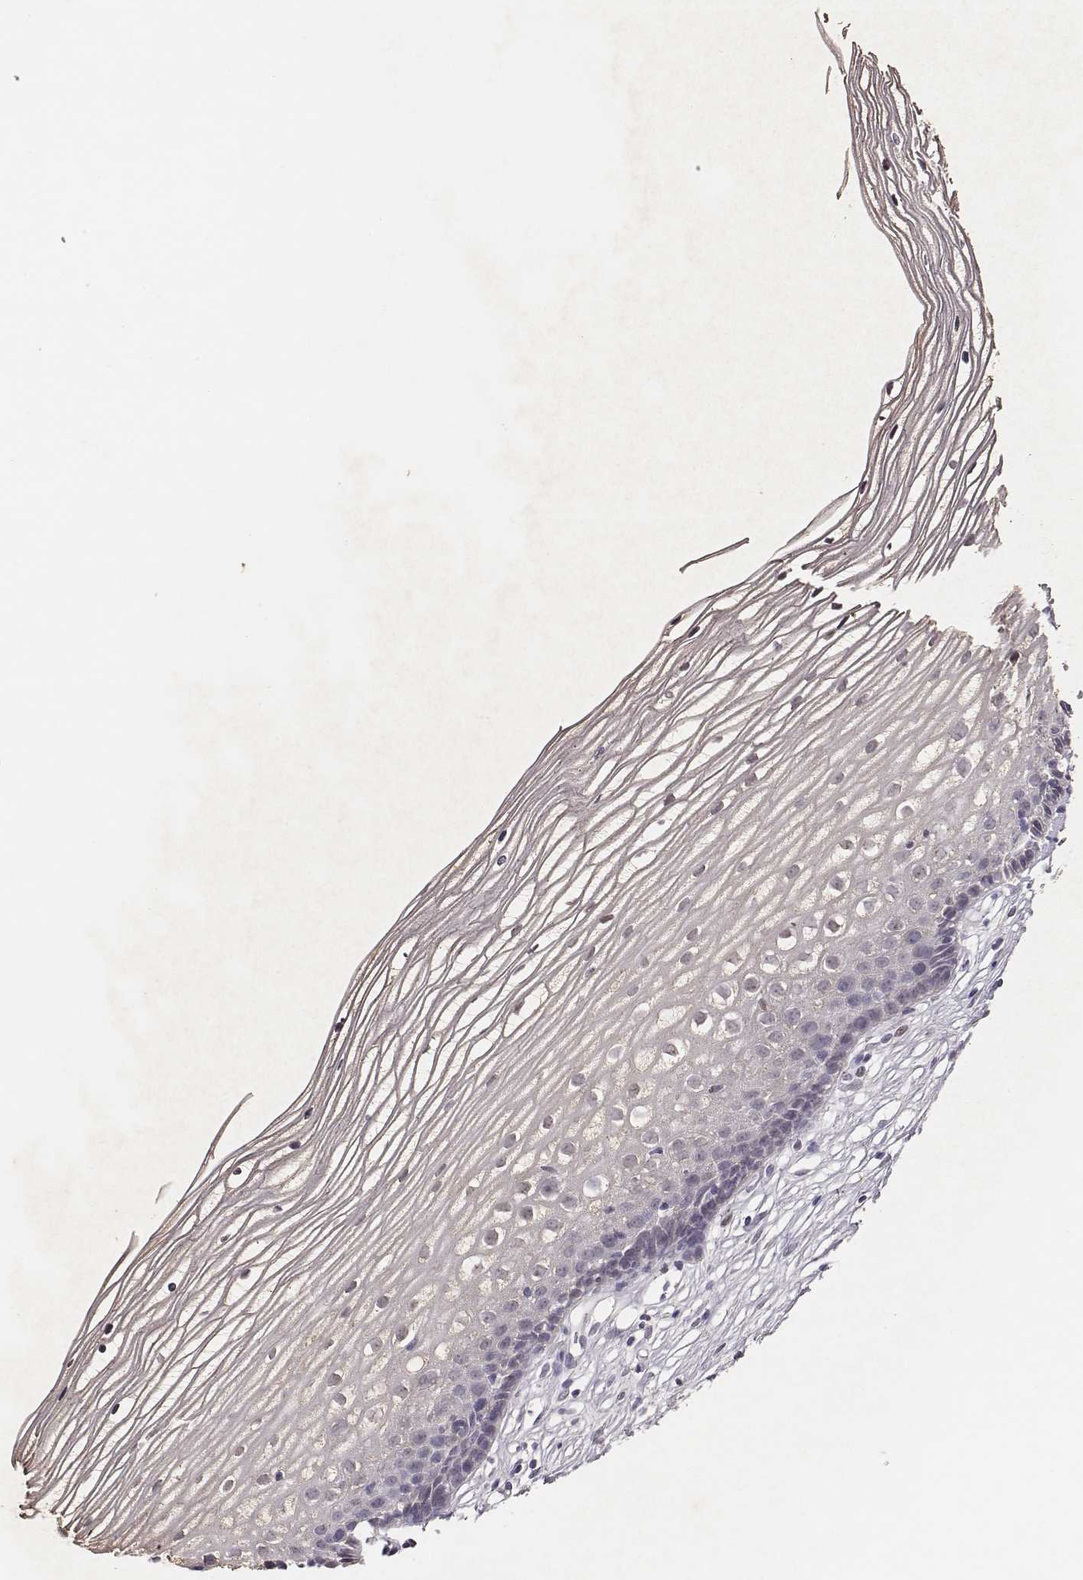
{"staining": {"intensity": "negative", "quantity": "none", "location": "none"}, "tissue": "cervix", "cell_type": "Glandular cells", "image_type": "normal", "snomed": [{"axis": "morphology", "description": "Normal tissue, NOS"}, {"axis": "topography", "description": "Cervix"}], "caption": "Immunohistochemical staining of unremarkable human cervix shows no significant staining in glandular cells. Brightfield microscopy of immunohistochemistry (IHC) stained with DAB (brown) and hematoxylin (blue), captured at high magnification.", "gene": "SLC22A6", "patient": {"sex": "female", "age": 40}}